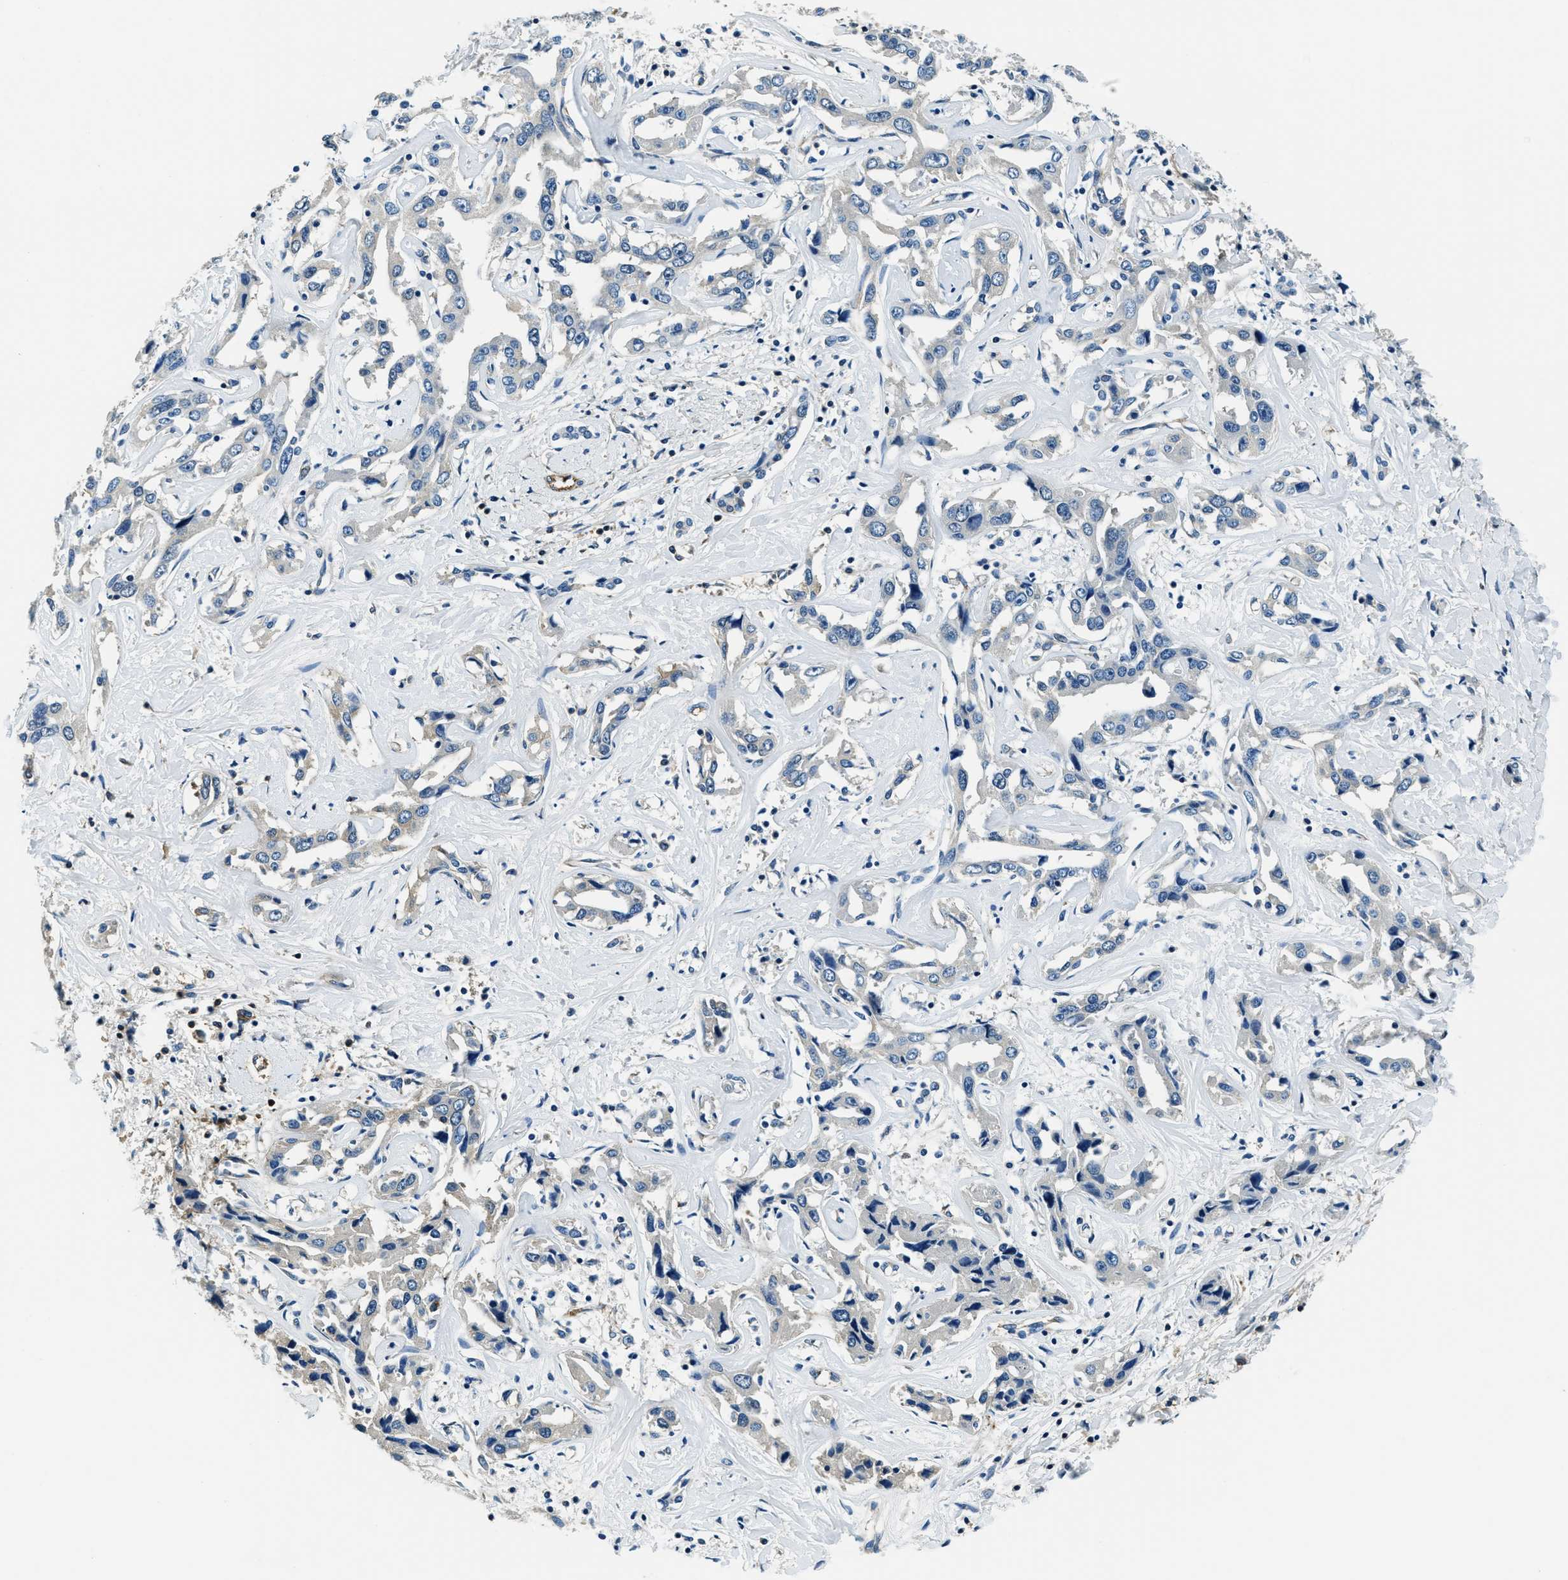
{"staining": {"intensity": "weak", "quantity": "<25%", "location": "cytoplasmic/membranous"}, "tissue": "liver cancer", "cell_type": "Tumor cells", "image_type": "cancer", "snomed": [{"axis": "morphology", "description": "Cholangiocarcinoma"}, {"axis": "topography", "description": "Liver"}], "caption": "Tumor cells show no significant positivity in liver cancer (cholangiocarcinoma).", "gene": "TMEM186", "patient": {"sex": "male", "age": 59}}